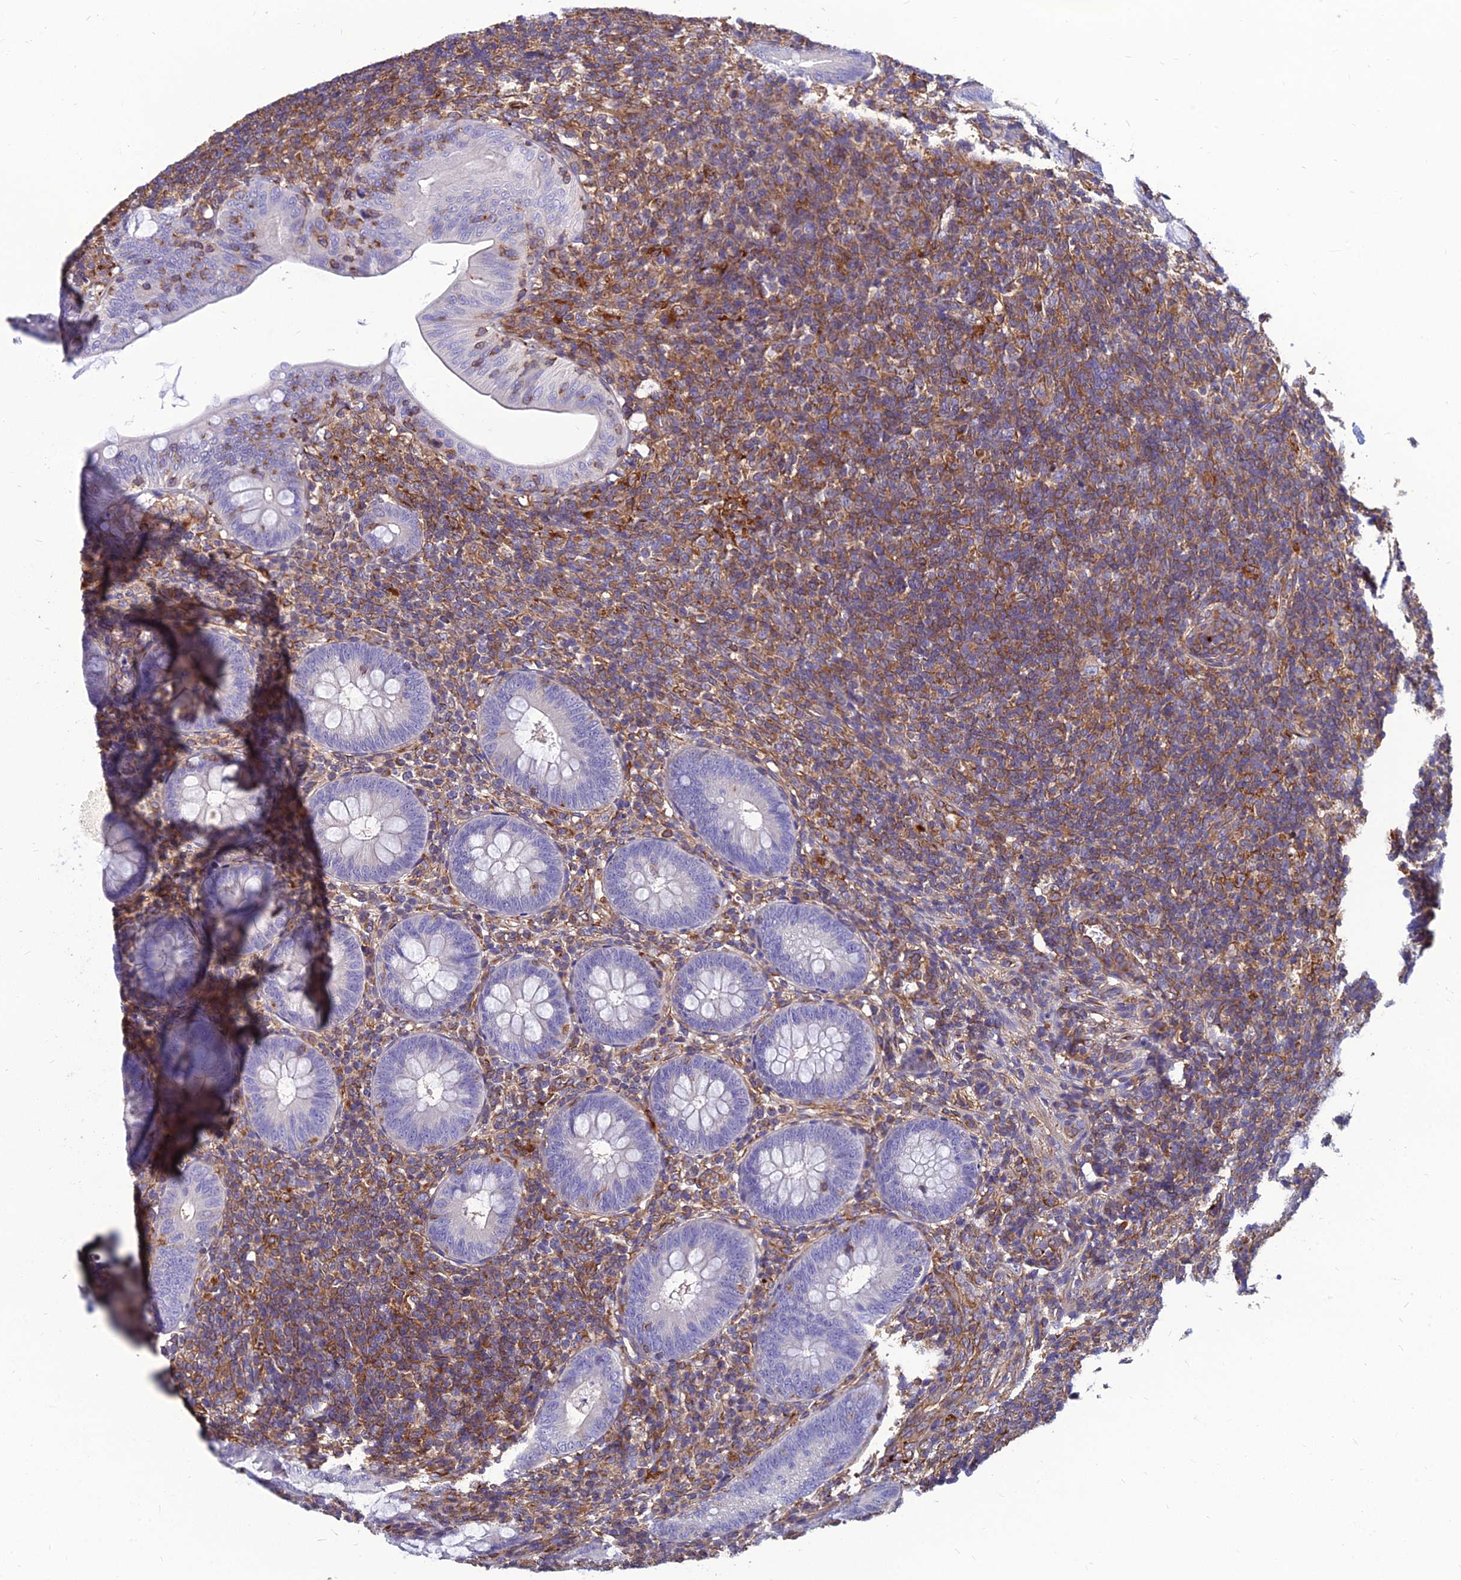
{"staining": {"intensity": "negative", "quantity": "none", "location": "none"}, "tissue": "appendix", "cell_type": "Glandular cells", "image_type": "normal", "snomed": [{"axis": "morphology", "description": "Normal tissue, NOS"}, {"axis": "topography", "description": "Appendix"}], "caption": "This is an immunohistochemistry photomicrograph of normal human appendix. There is no positivity in glandular cells.", "gene": "PSMD11", "patient": {"sex": "male", "age": 14}}